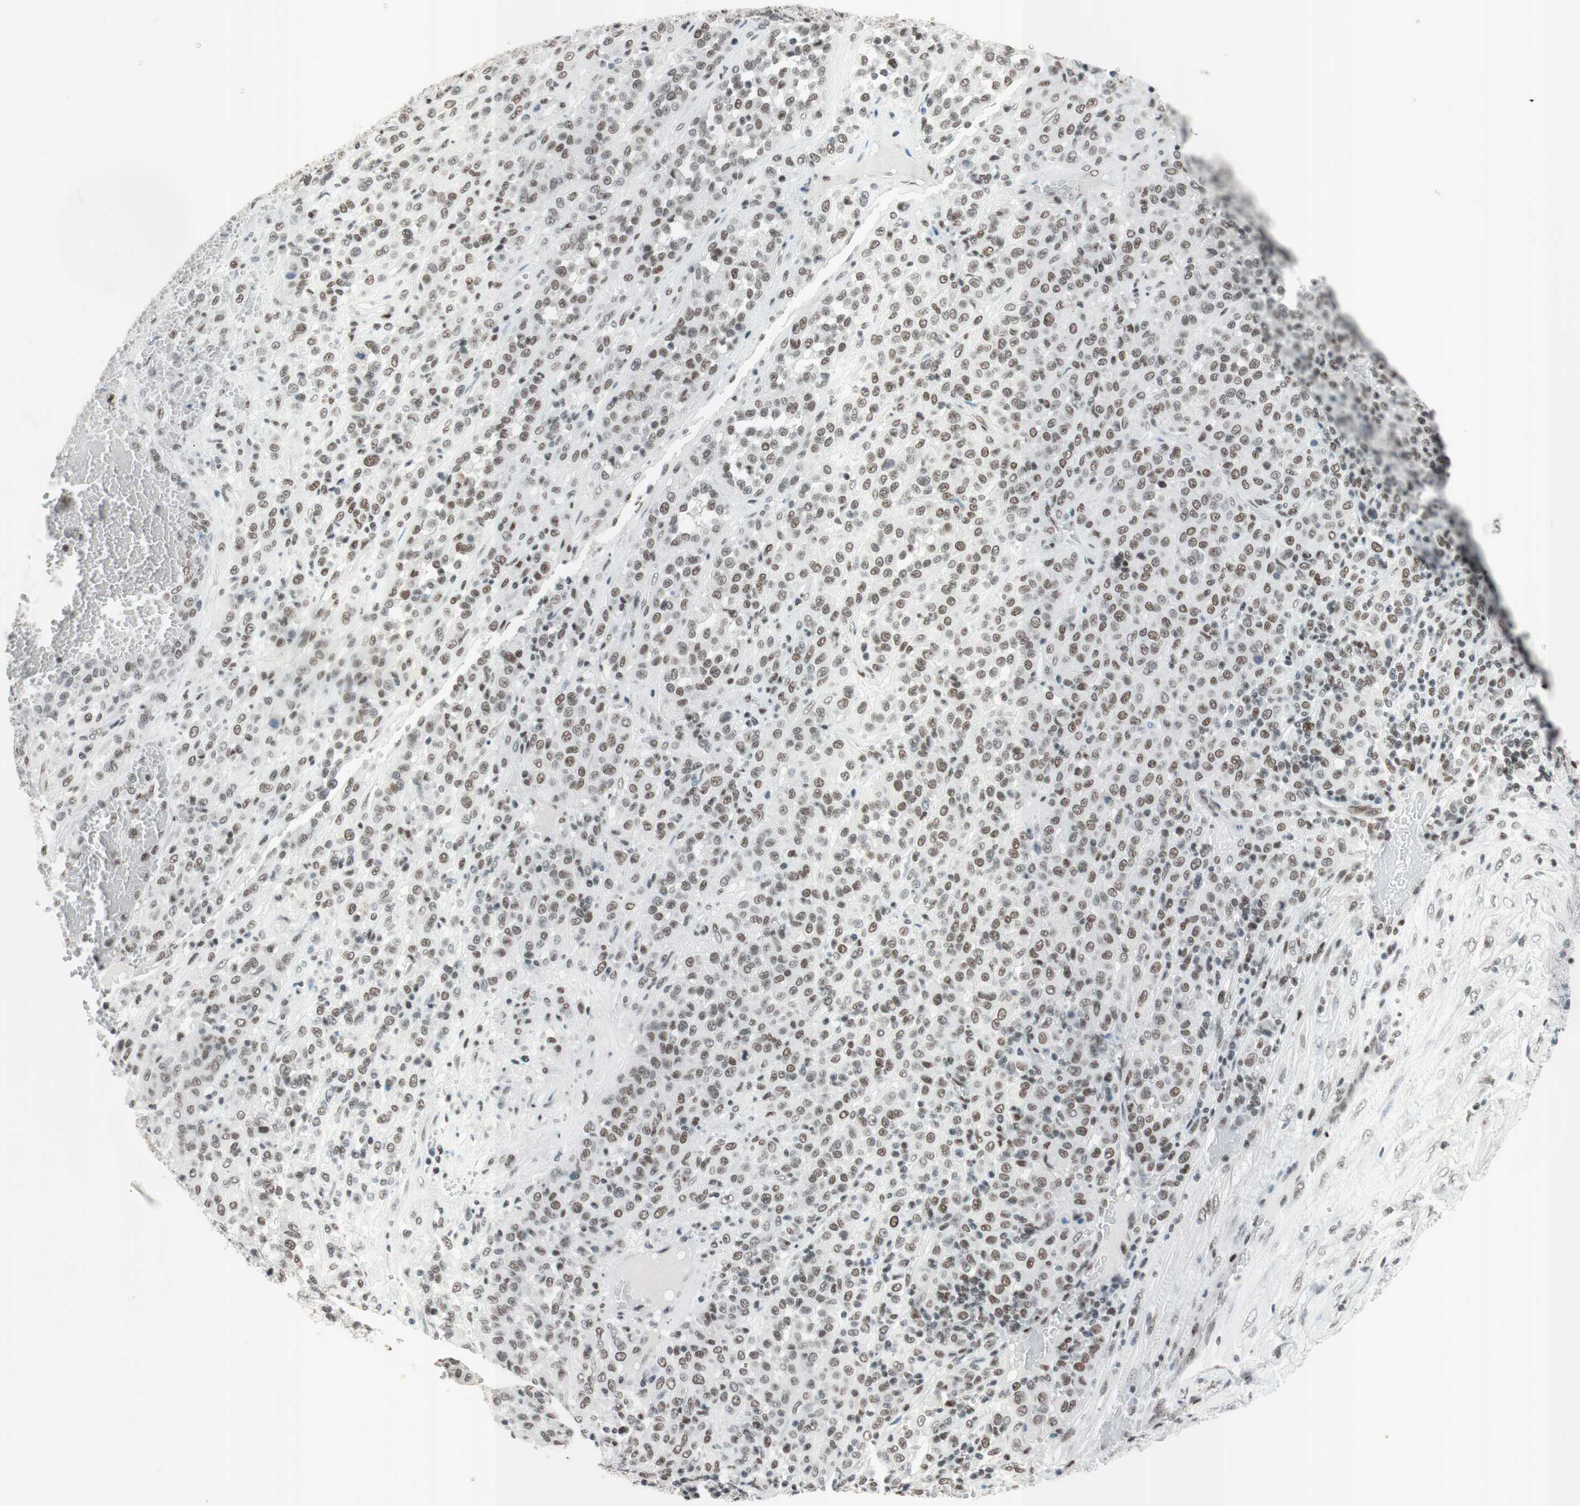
{"staining": {"intensity": "moderate", "quantity": ">75%", "location": "nuclear"}, "tissue": "melanoma", "cell_type": "Tumor cells", "image_type": "cancer", "snomed": [{"axis": "morphology", "description": "Malignant melanoma, Metastatic site"}, {"axis": "topography", "description": "Pancreas"}], "caption": "A high-resolution image shows immunohistochemistry (IHC) staining of melanoma, which displays moderate nuclear staining in about >75% of tumor cells.", "gene": "ARID1A", "patient": {"sex": "female", "age": 30}}